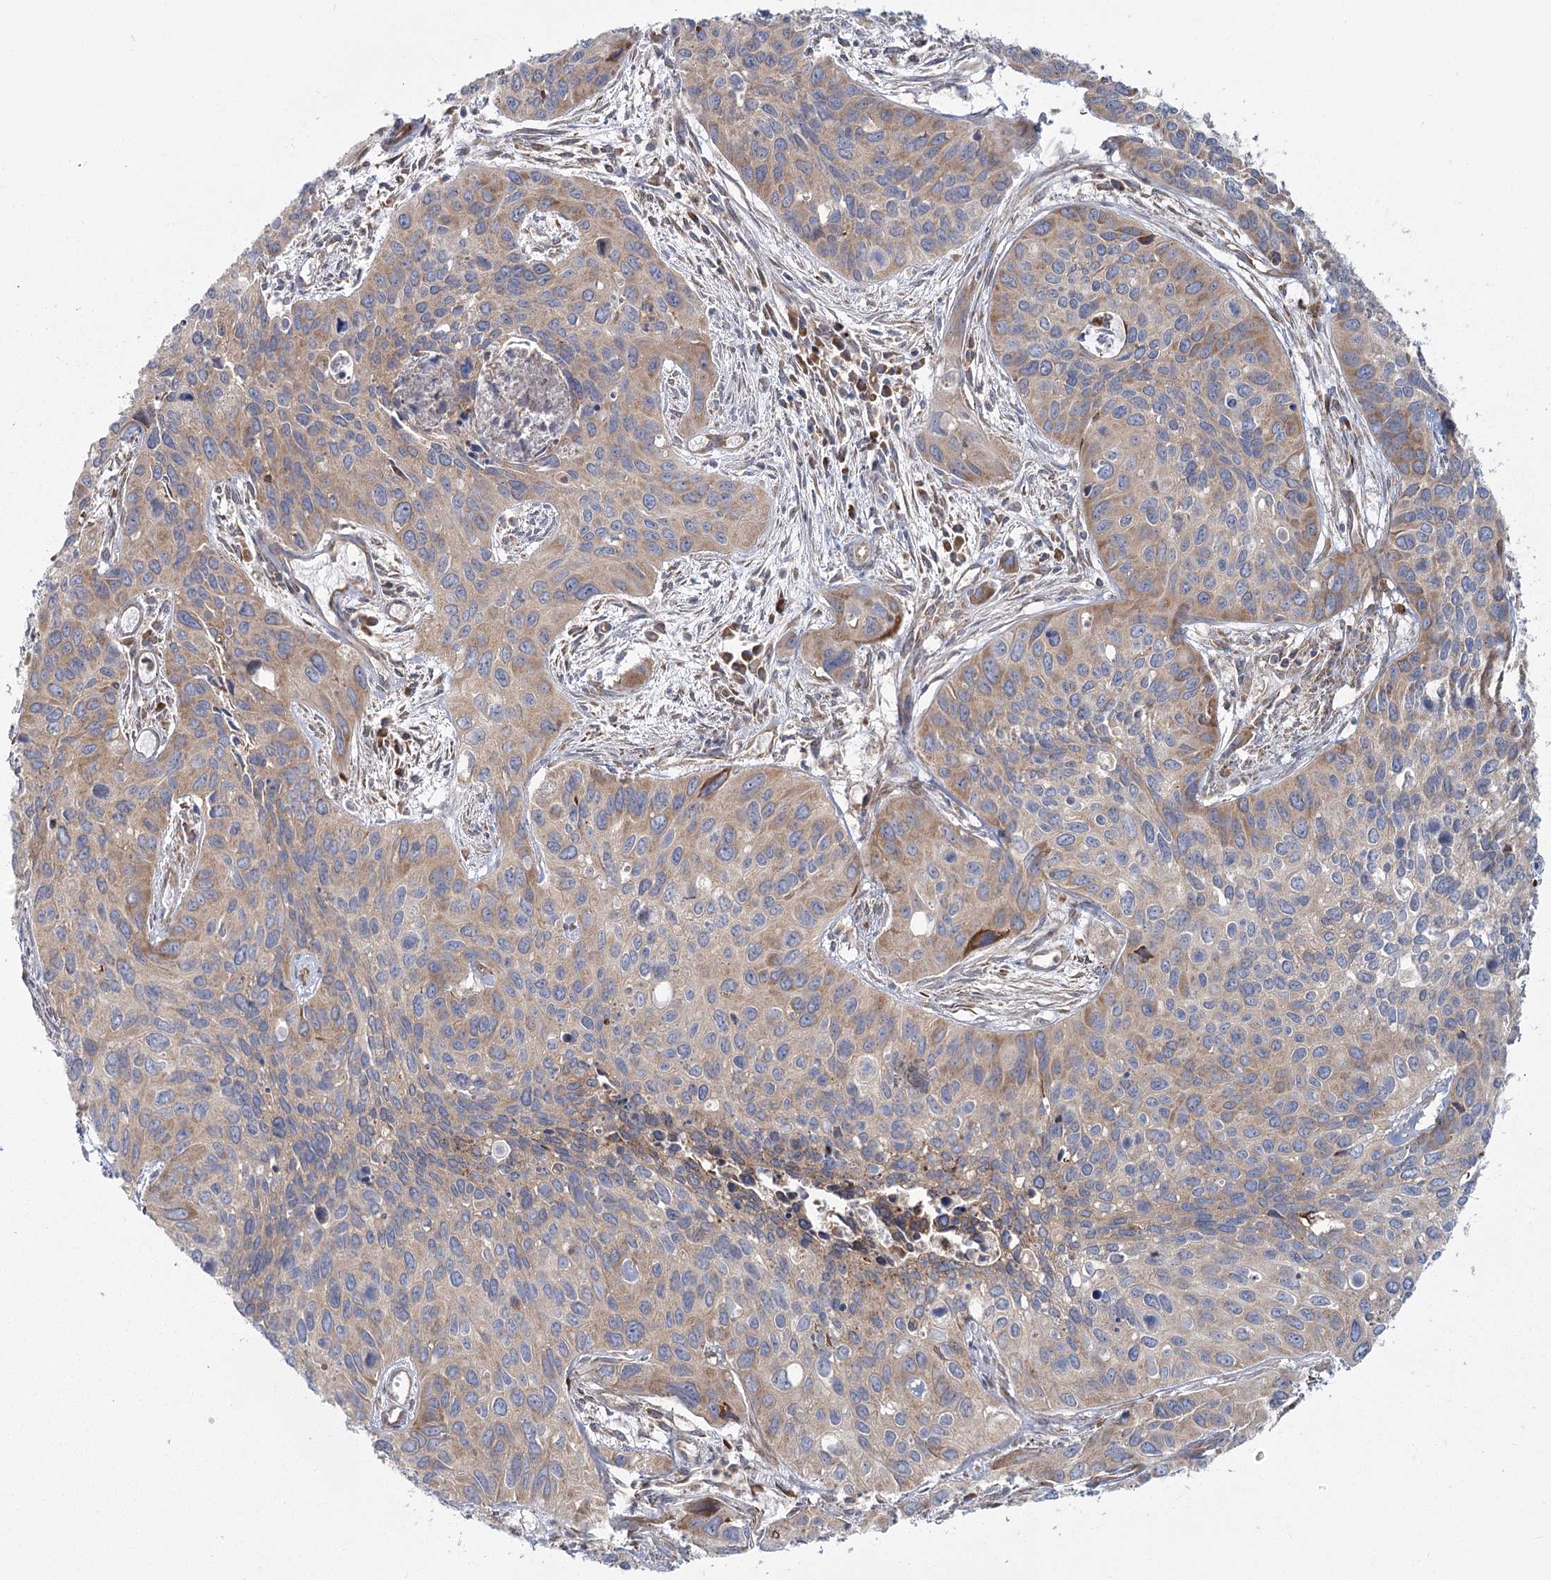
{"staining": {"intensity": "weak", "quantity": ">75%", "location": "cytoplasmic/membranous"}, "tissue": "cervical cancer", "cell_type": "Tumor cells", "image_type": "cancer", "snomed": [{"axis": "morphology", "description": "Squamous cell carcinoma, NOS"}, {"axis": "topography", "description": "Cervix"}], "caption": "A photomicrograph showing weak cytoplasmic/membranous expression in approximately >75% of tumor cells in cervical squamous cell carcinoma, as visualized by brown immunohistochemical staining.", "gene": "HARS2", "patient": {"sex": "female", "age": 55}}